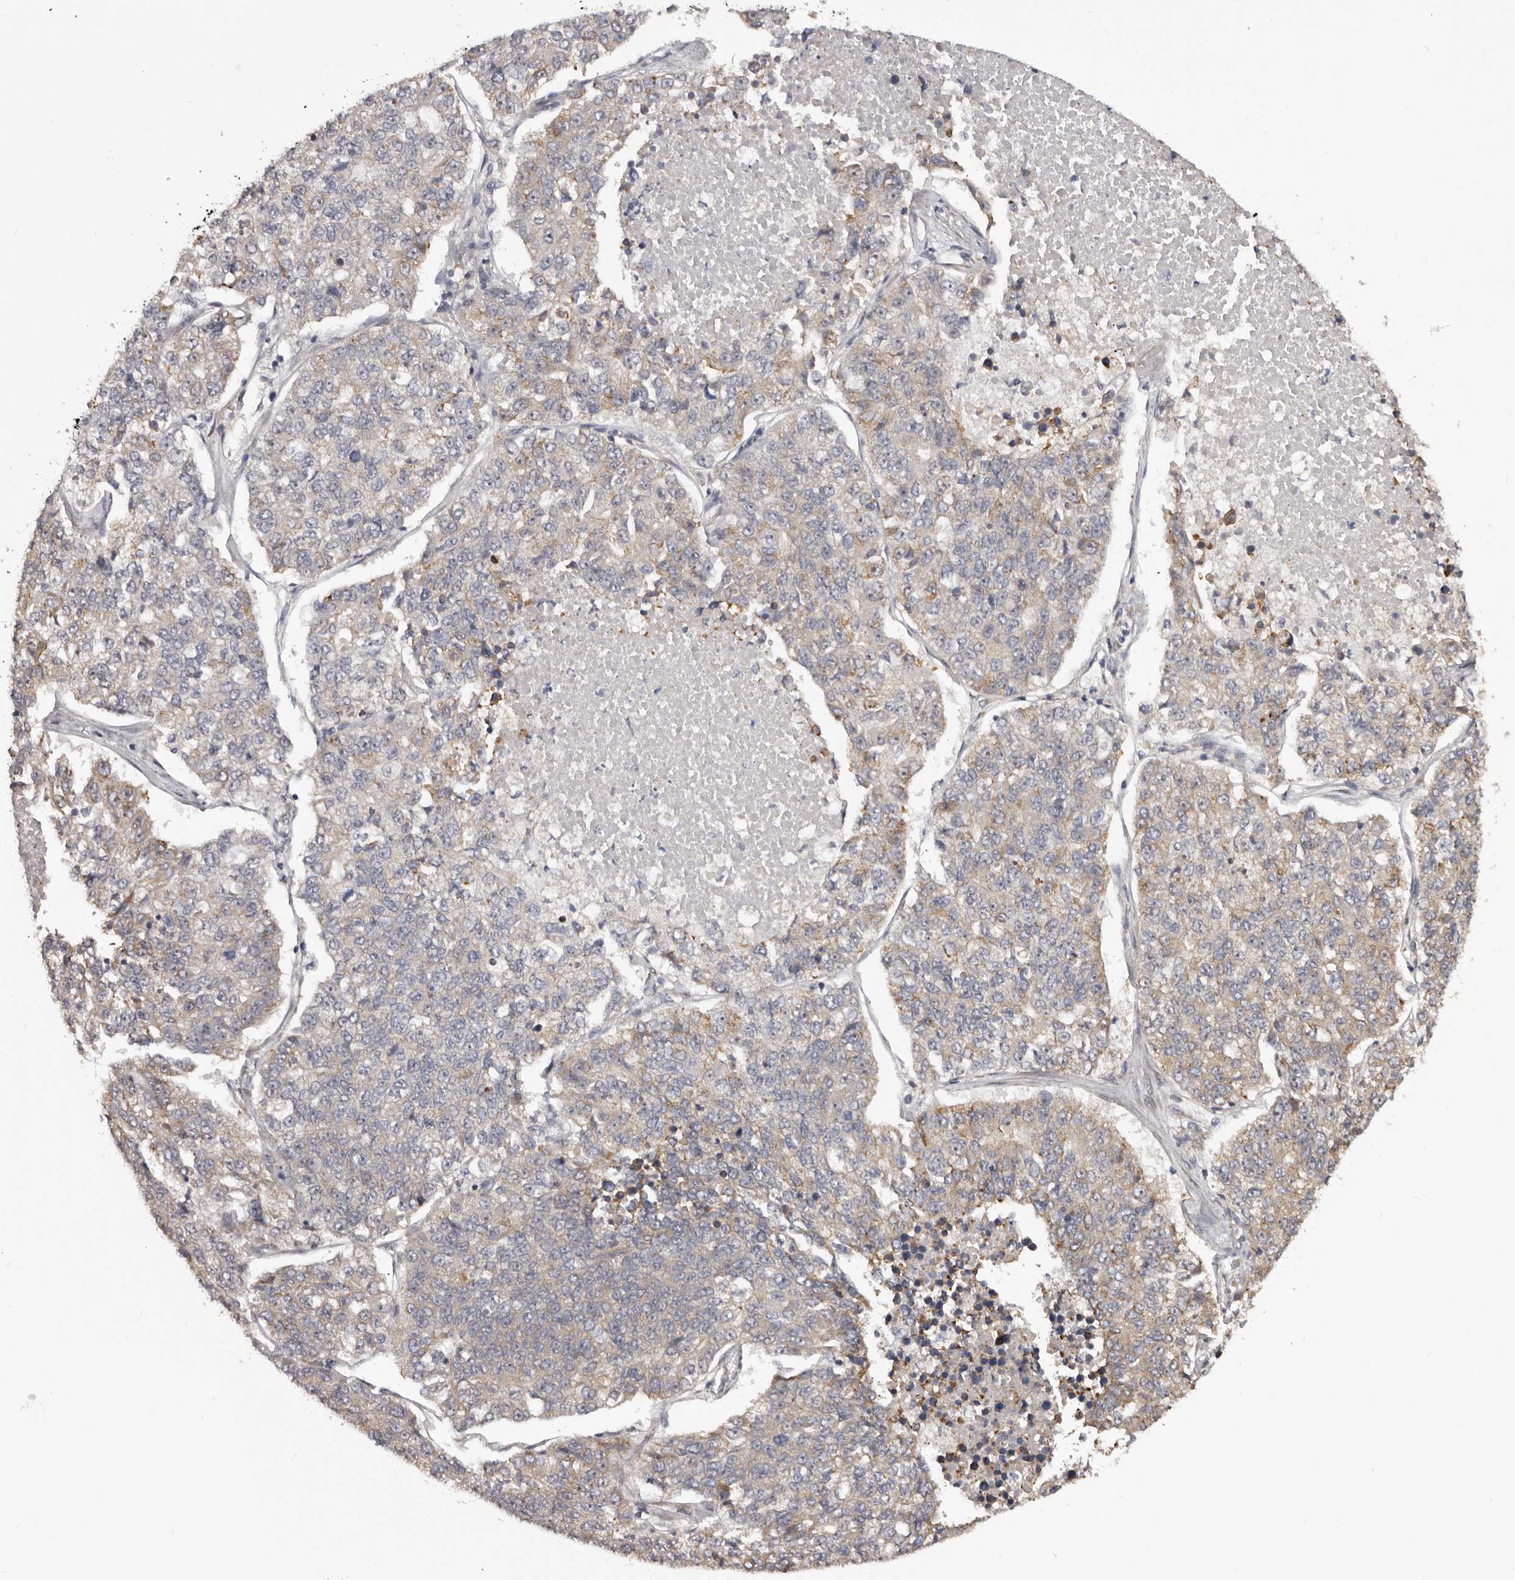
{"staining": {"intensity": "weak", "quantity": "<25%", "location": "cytoplasmic/membranous"}, "tissue": "lung cancer", "cell_type": "Tumor cells", "image_type": "cancer", "snomed": [{"axis": "morphology", "description": "Adenocarcinoma, NOS"}, {"axis": "topography", "description": "Lung"}], "caption": "IHC of human lung cancer displays no staining in tumor cells.", "gene": "NOL12", "patient": {"sex": "male", "age": 49}}